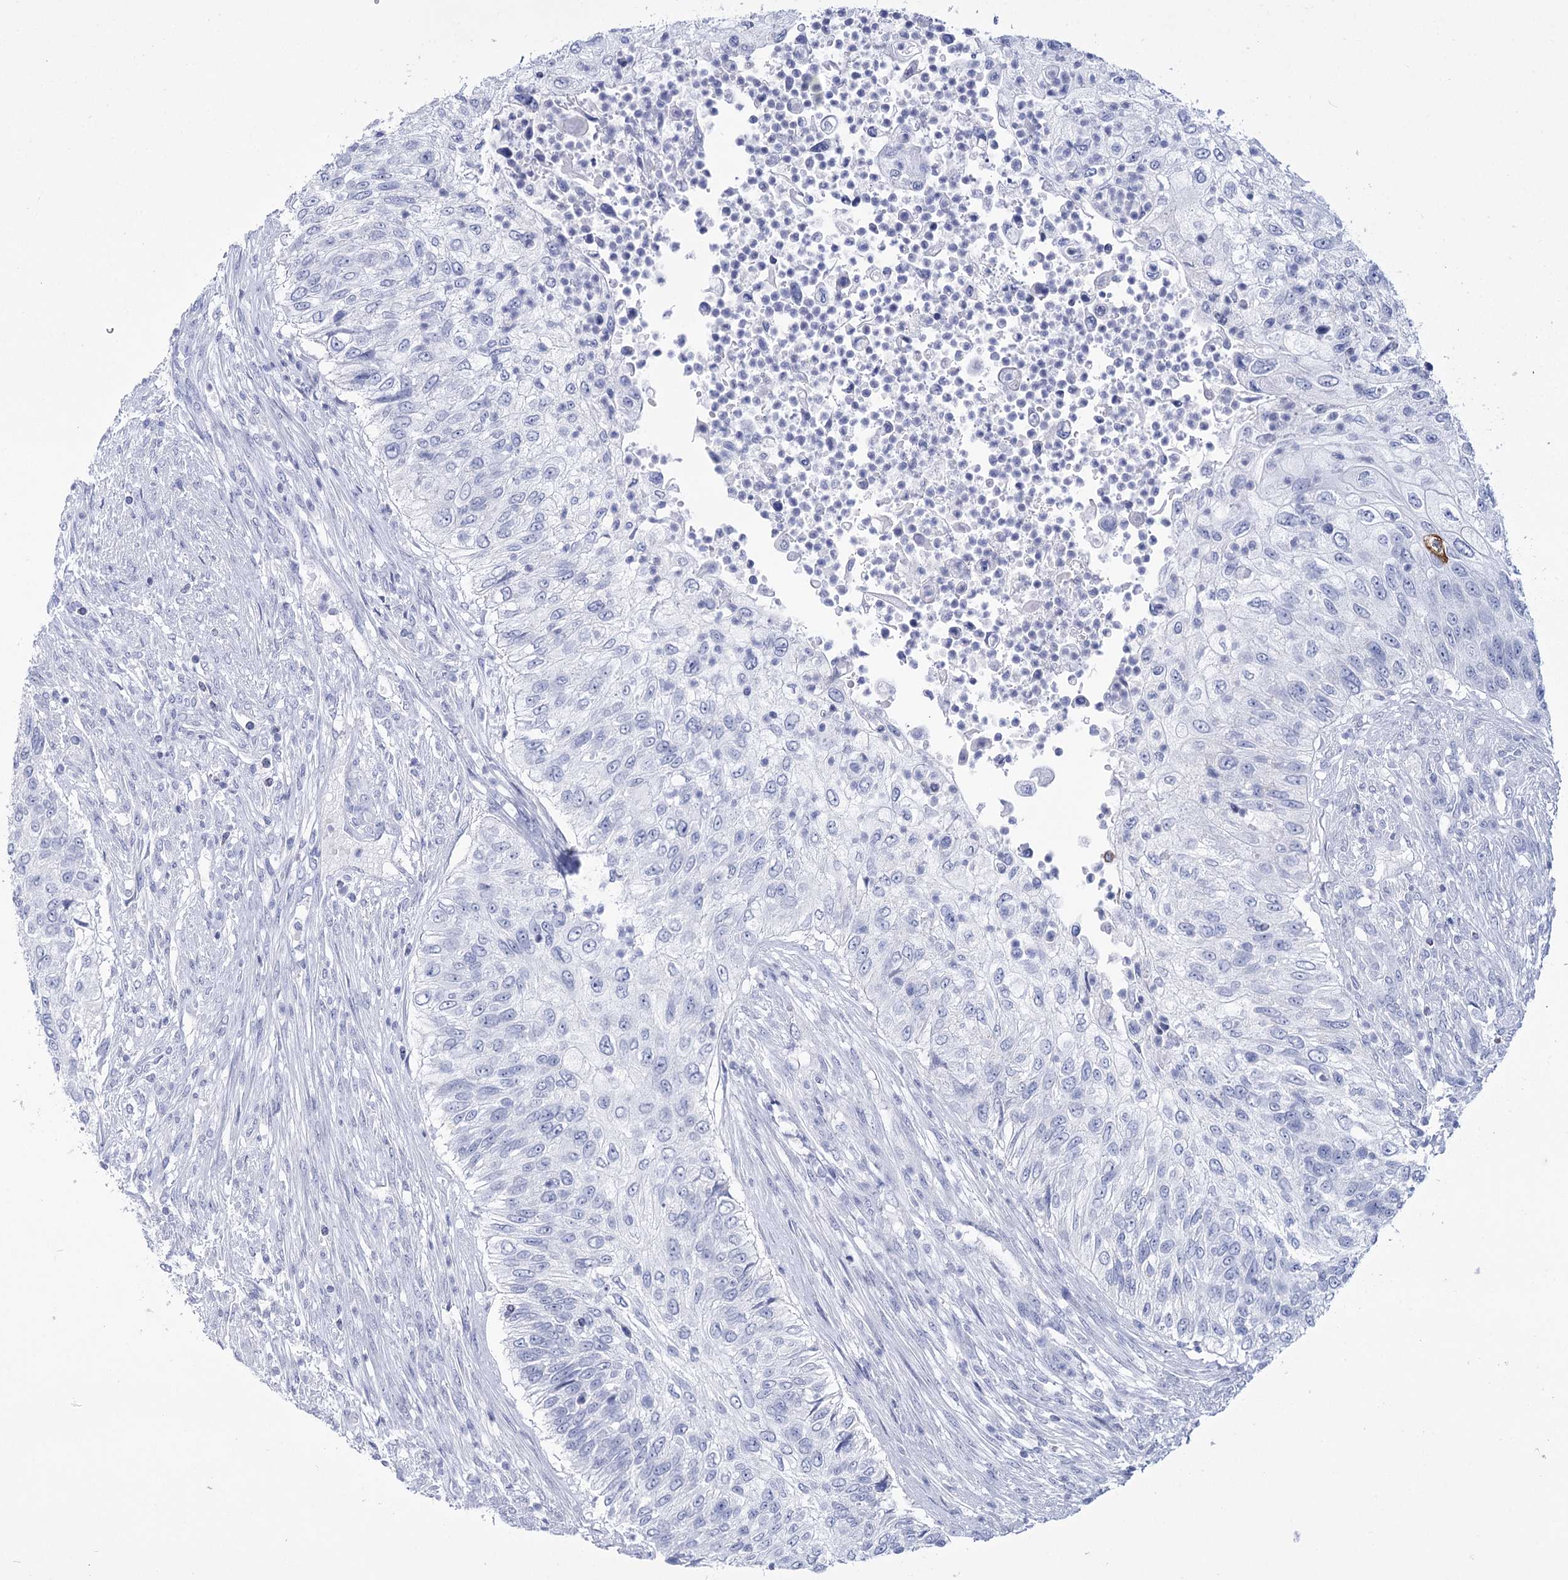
{"staining": {"intensity": "negative", "quantity": "none", "location": "none"}, "tissue": "urothelial cancer", "cell_type": "Tumor cells", "image_type": "cancer", "snomed": [{"axis": "morphology", "description": "Urothelial carcinoma, High grade"}, {"axis": "topography", "description": "Urinary bladder"}], "caption": "Protein analysis of urothelial cancer reveals no significant expression in tumor cells.", "gene": "RNF186", "patient": {"sex": "female", "age": 60}}